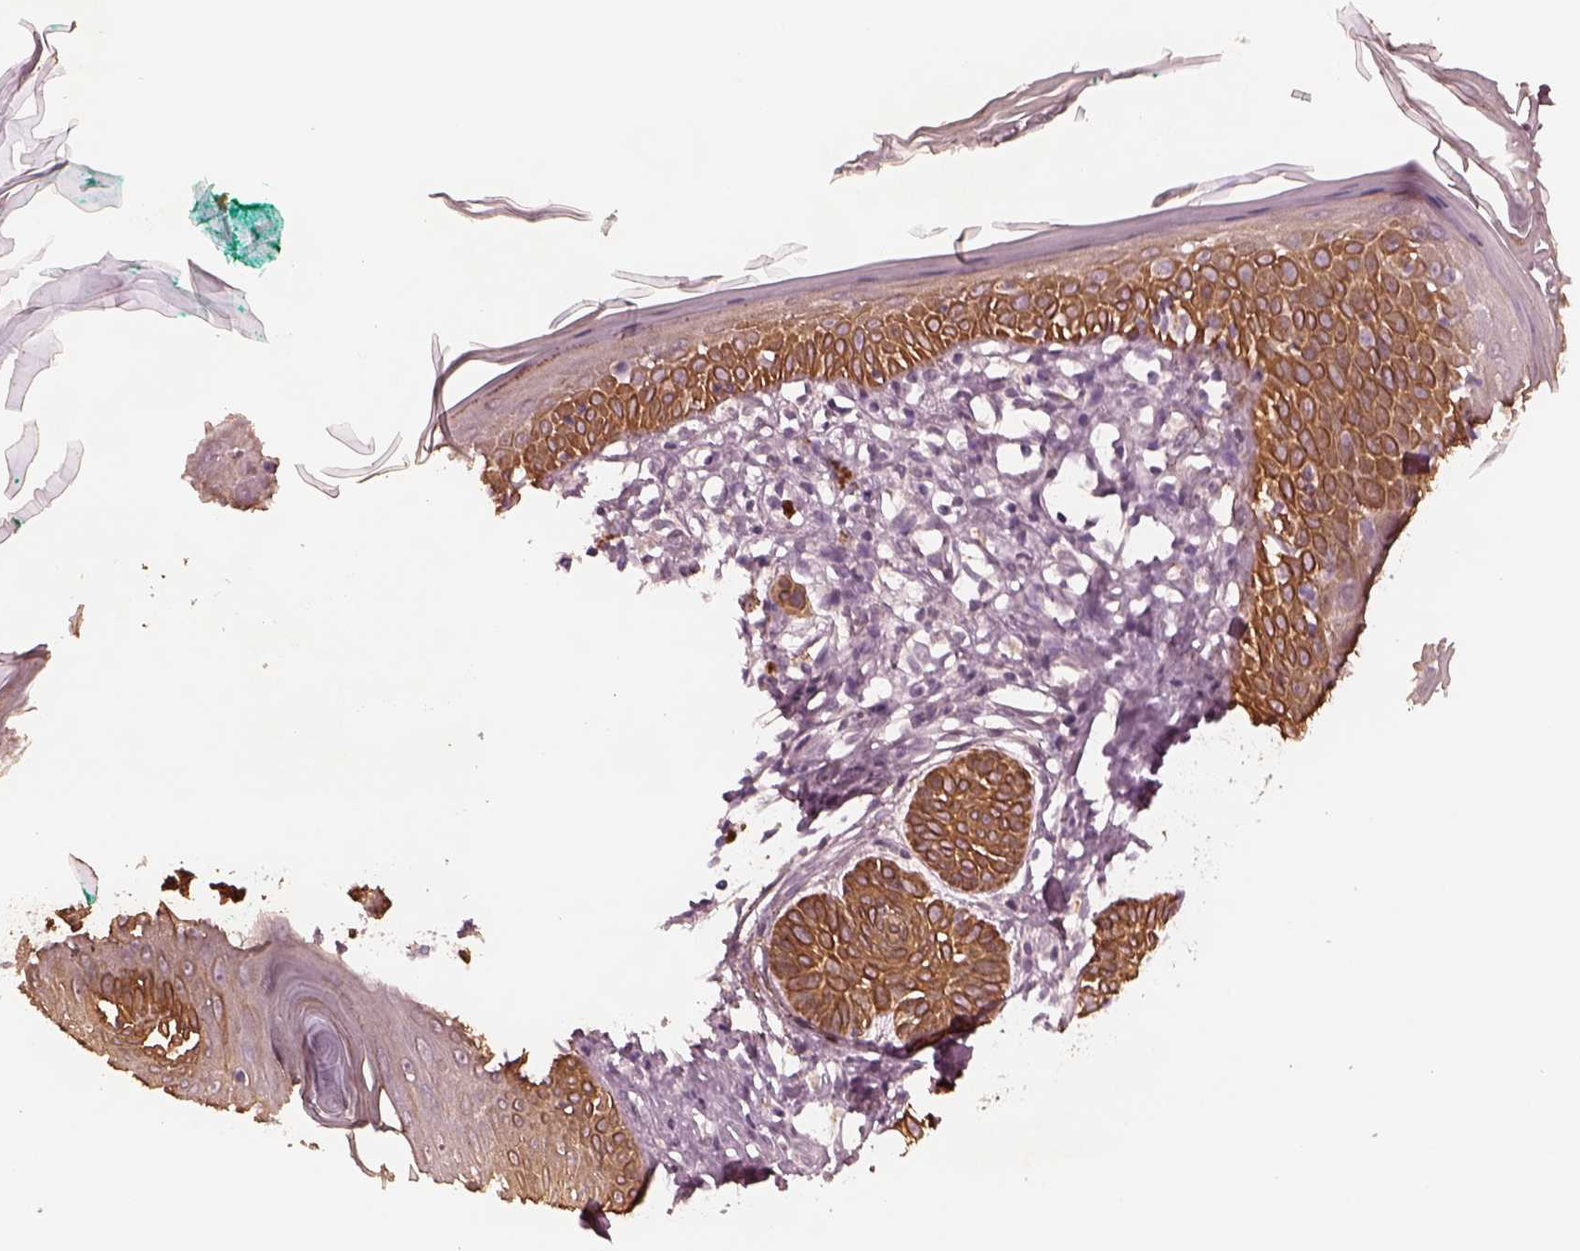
{"staining": {"intensity": "strong", "quantity": ">75%", "location": "cytoplasmic/membranous"}, "tissue": "skin cancer", "cell_type": "Tumor cells", "image_type": "cancer", "snomed": [{"axis": "morphology", "description": "Basal cell carcinoma"}, {"axis": "topography", "description": "Skin"}], "caption": "Skin cancer stained for a protein displays strong cytoplasmic/membranous positivity in tumor cells.", "gene": "KRT79", "patient": {"sex": "male", "age": 85}}